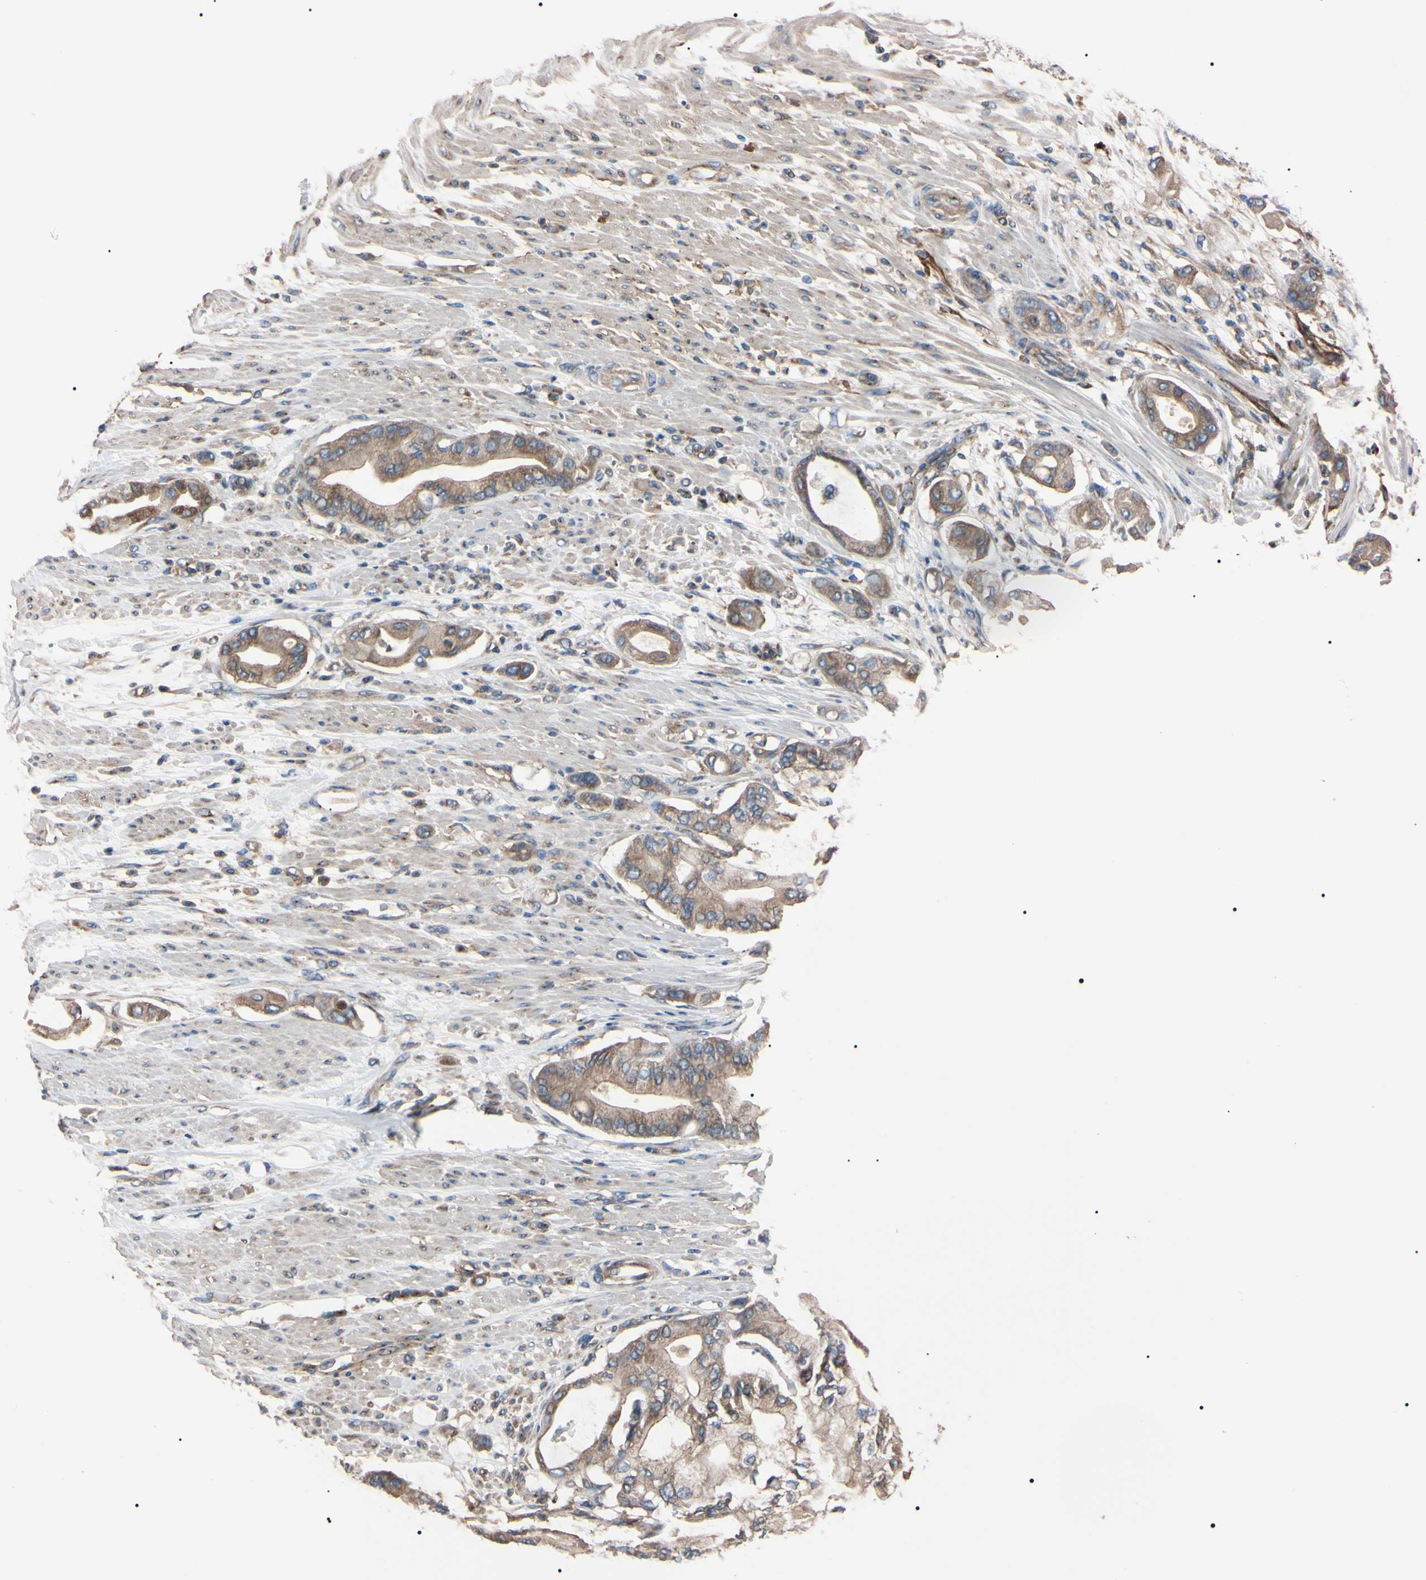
{"staining": {"intensity": "moderate", "quantity": "25%-75%", "location": "cytoplasmic/membranous"}, "tissue": "pancreatic cancer", "cell_type": "Tumor cells", "image_type": "cancer", "snomed": [{"axis": "morphology", "description": "Adenocarcinoma, NOS"}, {"axis": "morphology", "description": "Adenocarcinoma, metastatic, NOS"}, {"axis": "topography", "description": "Lymph node"}, {"axis": "topography", "description": "Pancreas"}, {"axis": "topography", "description": "Duodenum"}], "caption": "Immunohistochemical staining of human adenocarcinoma (pancreatic) reveals moderate cytoplasmic/membranous protein expression in about 25%-75% of tumor cells.", "gene": "PRKACA", "patient": {"sex": "female", "age": 64}}